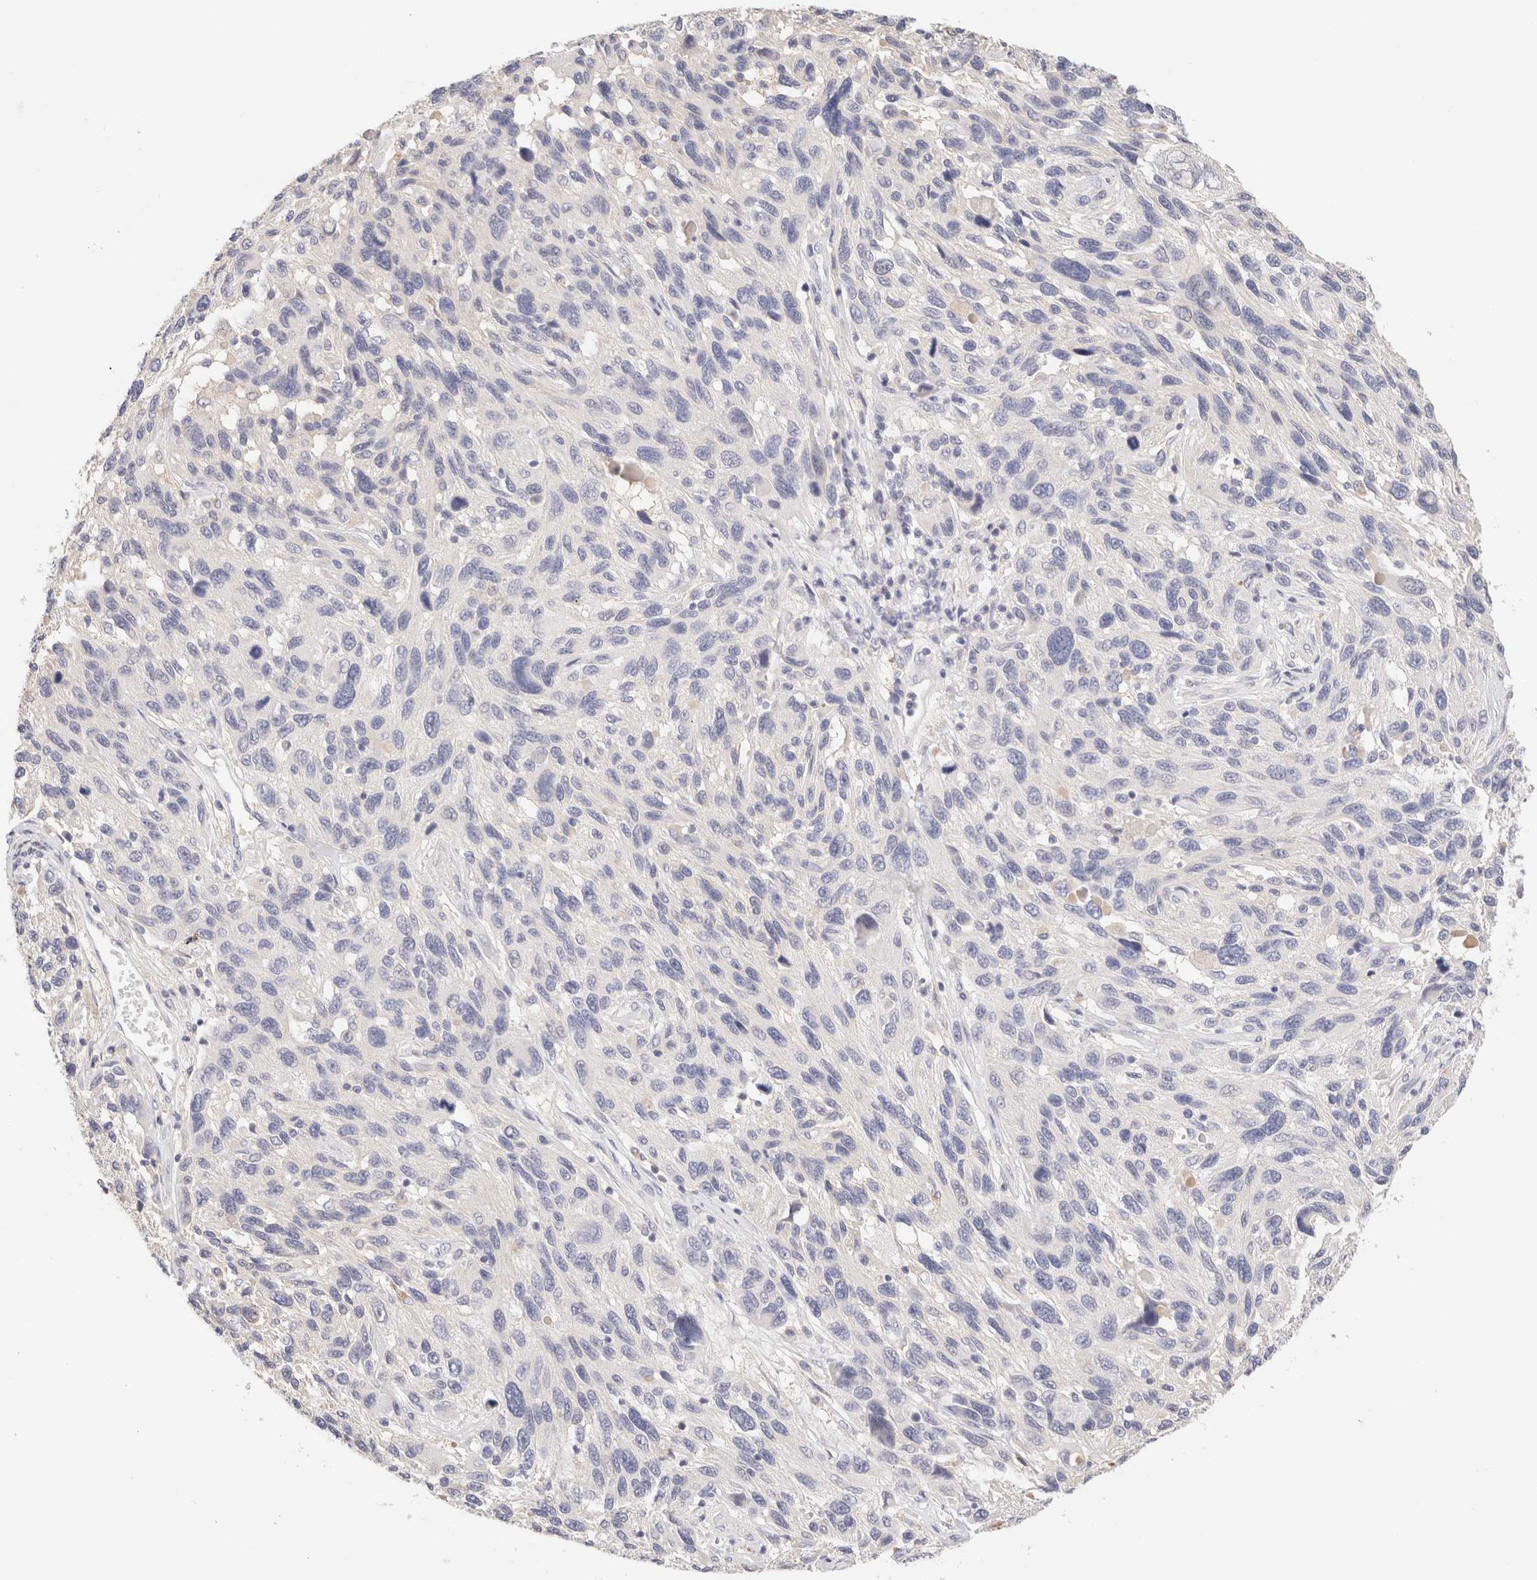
{"staining": {"intensity": "negative", "quantity": "none", "location": "none"}, "tissue": "melanoma", "cell_type": "Tumor cells", "image_type": "cancer", "snomed": [{"axis": "morphology", "description": "Malignant melanoma, NOS"}, {"axis": "topography", "description": "Skin"}], "caption": "DAB immunohistochemical staining of human melanoma displays no significant expression in tumor cells. The staining is performed using DAB (3,3'-diaminobenzidine) brown chromogen with nuclei counter-stained in using hematoxylin.", "gene": "SCGB2A2", "patient": {"sex": "male", "age": 53}}